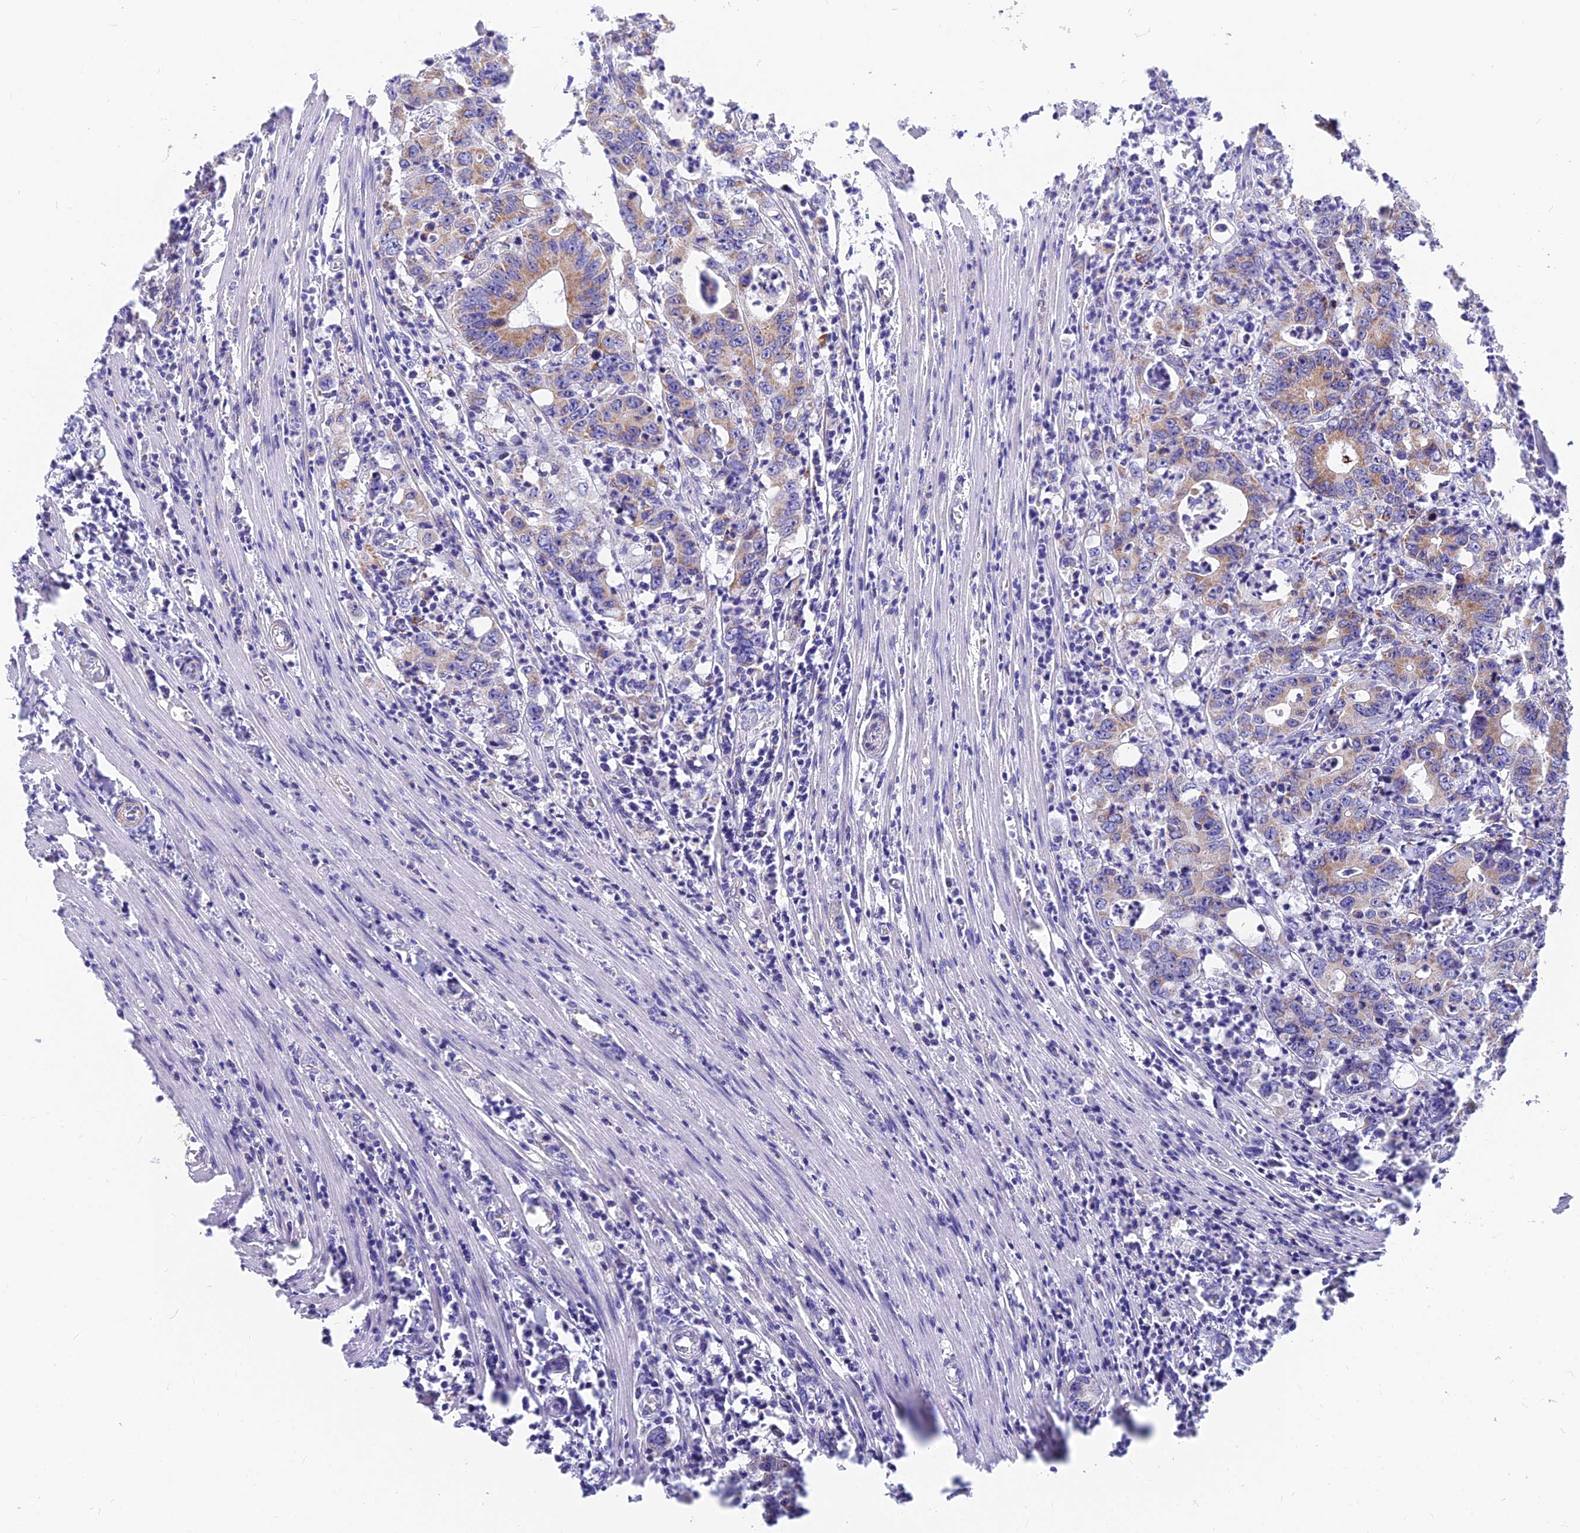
{"staining": {"intensity": "moderate", "quantity": "25%-75%", "location": "cytoplasmic/membranous"}, "tissue": "colorectal cancer", "cell_type": "Tumor cells", "image_type": "cancer", "snomed": [{"axis": "morphology", "description": "Adenocarcinoma, NOS"}, {"axis": "topography", "description": "Colon"}], "caption": "The histopathology image reveals immunohistochemical staining of colorectal adenocarcinoma. There is moderate cytoplasmic/membranous positivity is present in approximately 25%-75% of tumor cells.", "gene": "TIGD6", "patient": {"sex": "female", "age": 75}}